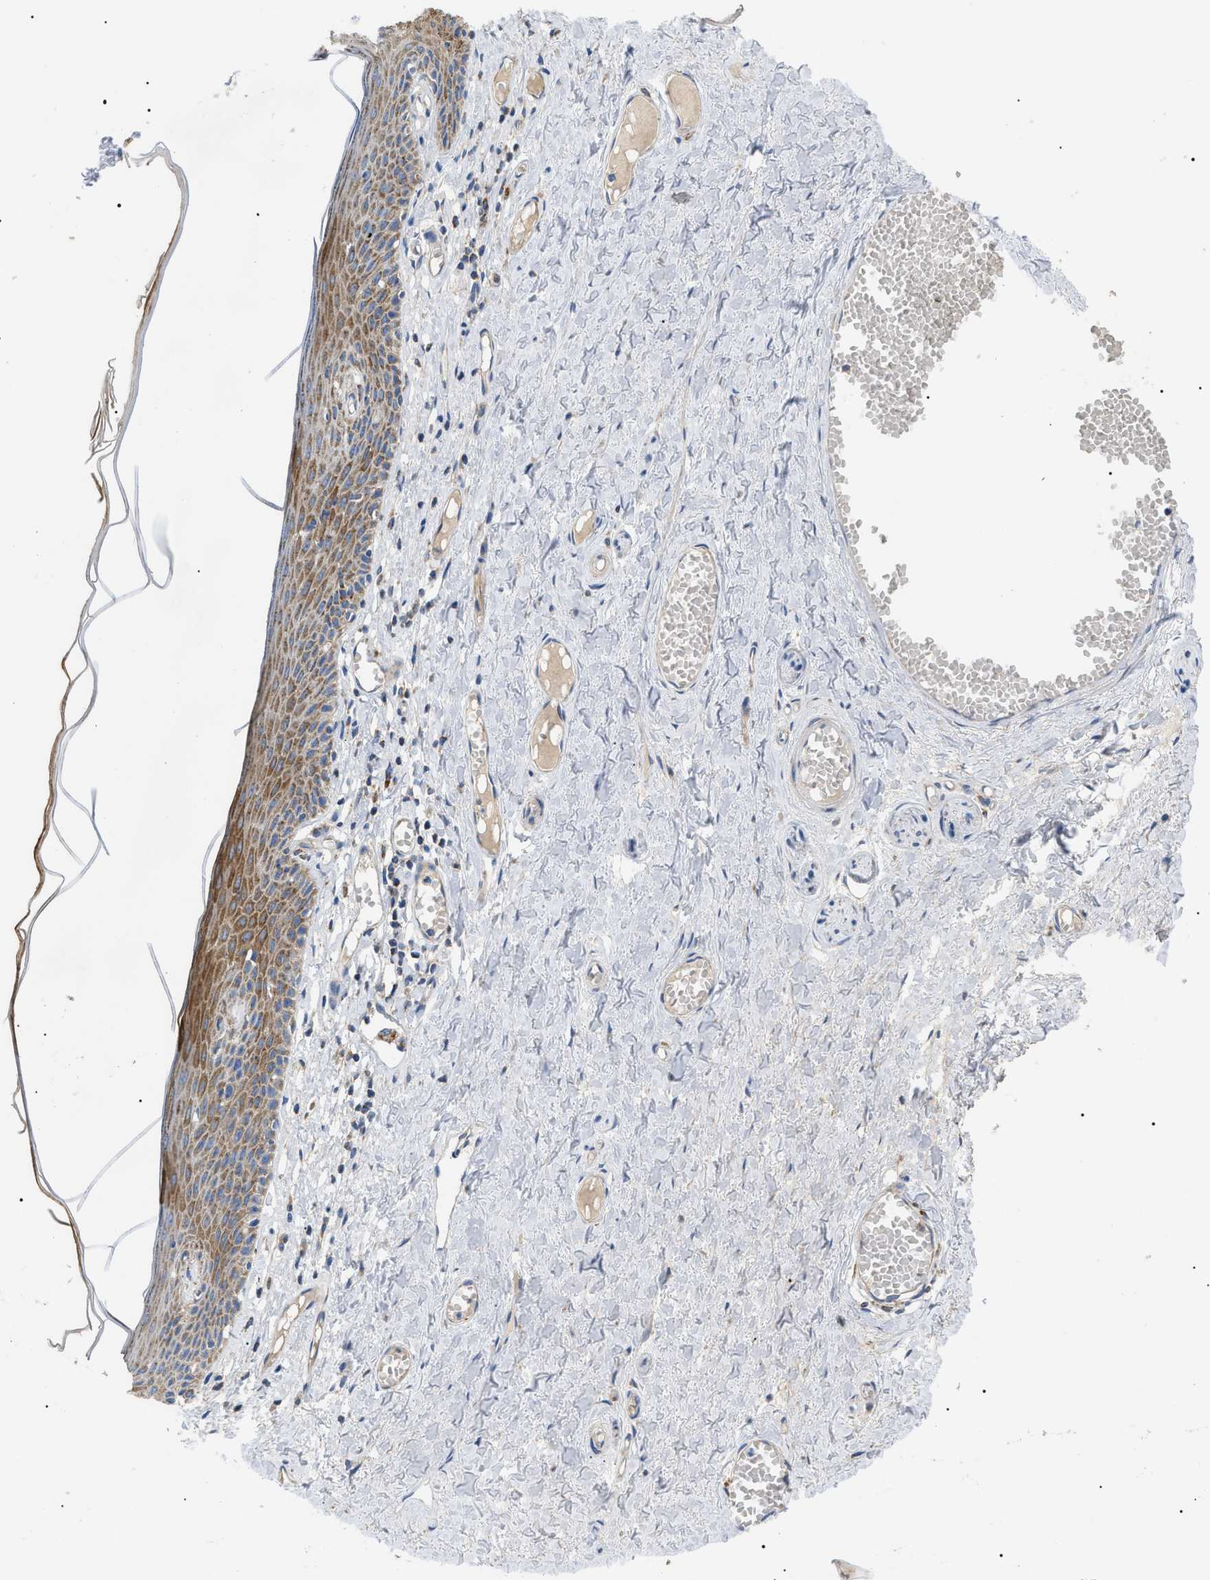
{"staining": {"intensity": "strong", "quantity": "25%-75%", "location": "cytoplasmic/membranous"}, "tissue": "skin", "cell_type": "Epidermal cells", "image_type": "normal", "snomed": [{"axis": "morphology", "description": "Normal tissue, NOS"}, {"axis": "topography", "description": "Adipose tissue"}, {"axis": "topography", "description": "Vascular tissue"}, {"axis": "topography", "description": "Anal"}, {"axis": "topography", "description": "Peripheral nerve tissue"}], "caption": "An image of human skin stained for a protein demonstrates strong cytoplasmic/membranous brown staining in epidermal cells. Nuclei are stained in blue.", "gene": "TOMM6", "patient": {"sex": "female", "age": 54}}